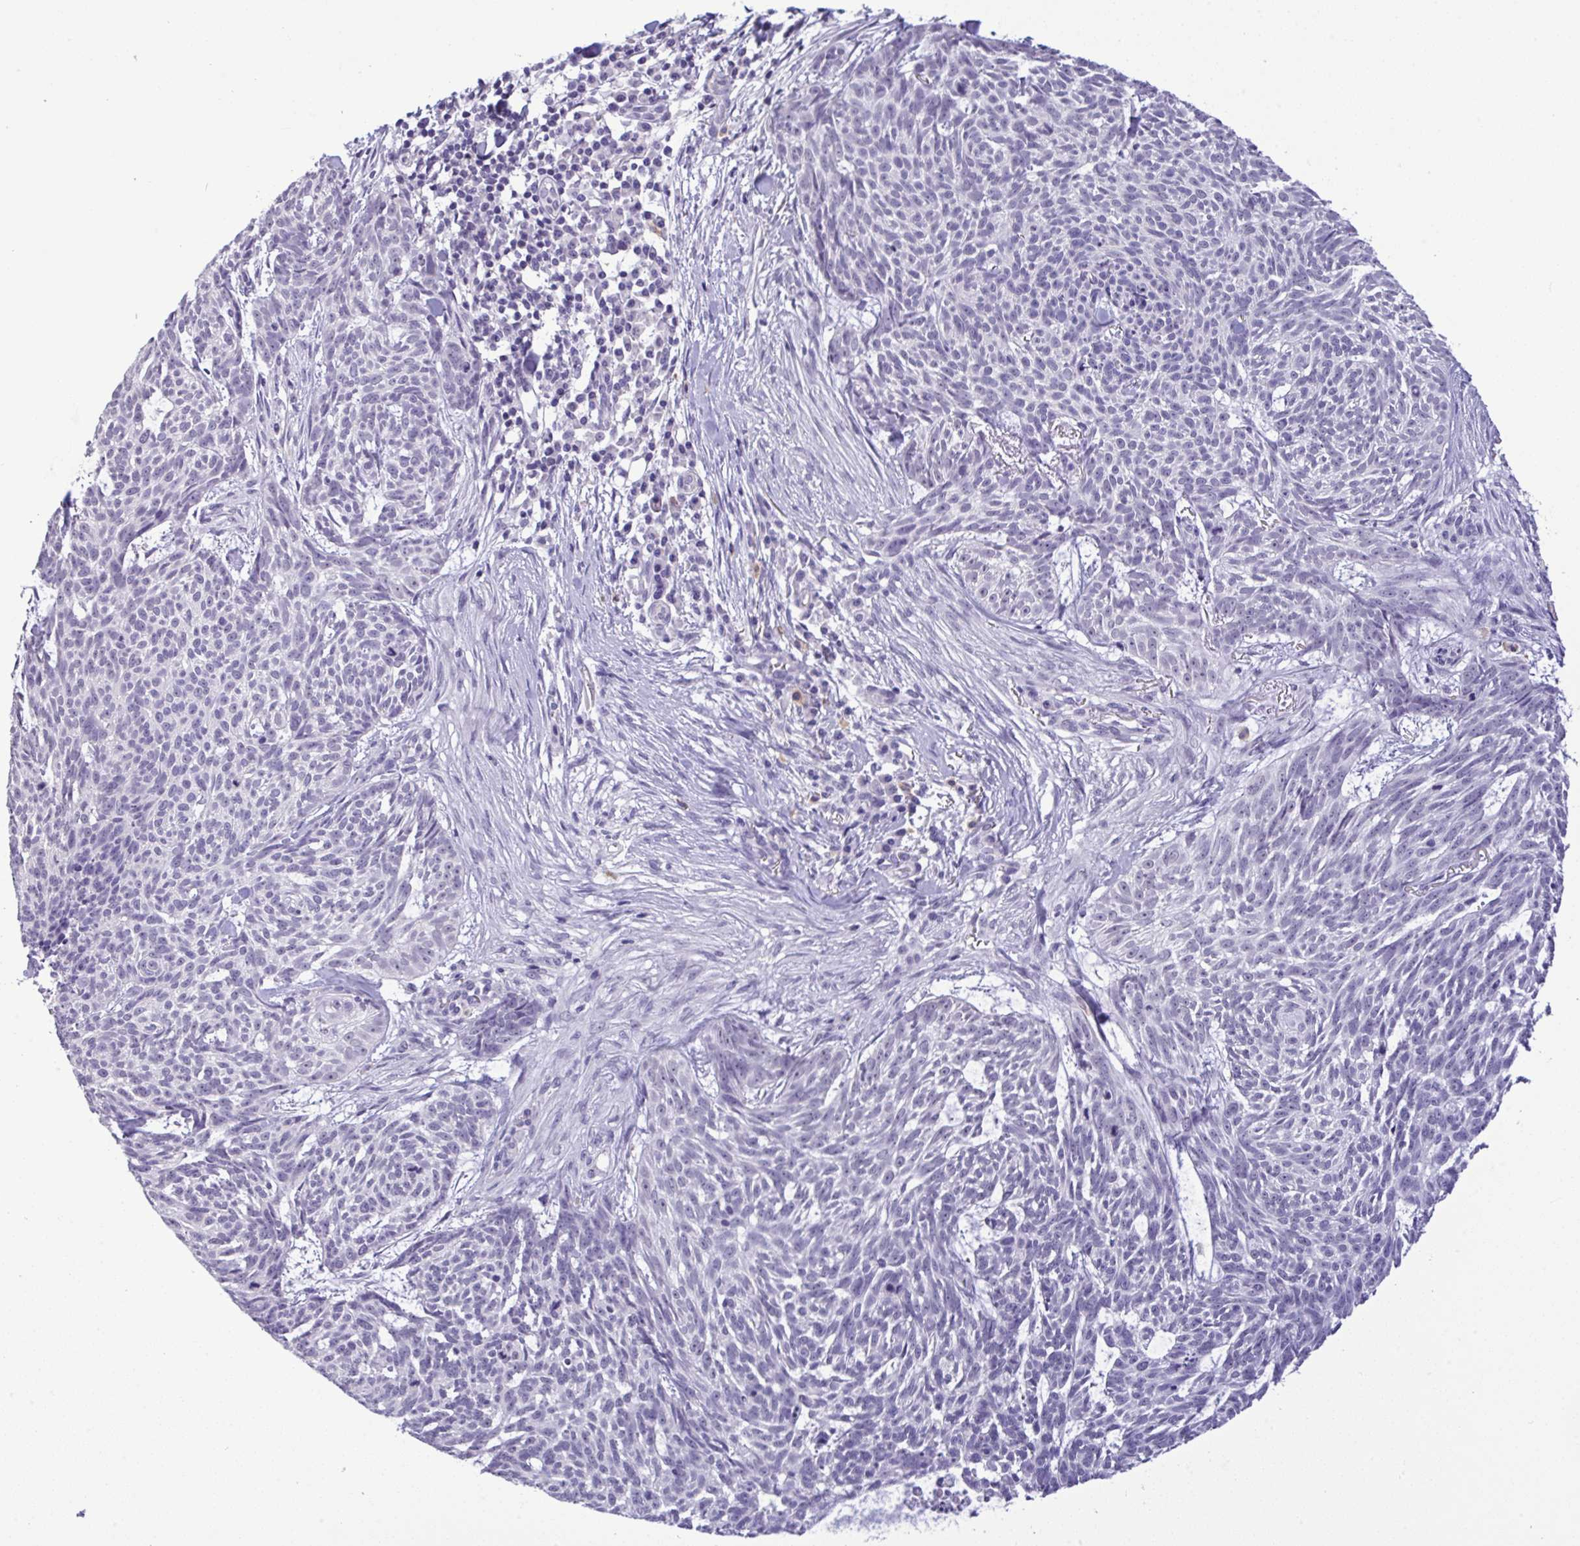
{"staining": {"intensity": "negative", "quantity": "none", "location": "none"}, "tissue": "skin cancer", "cell_type": "Tumor cells", "image_type": "cancer", "snomed": [{"axis": "morphology", "description": "Basal cell carcinoma"}, {"axis": "topography", "description": "Skin"}], "caption": "This is an immunohistochemistry histopathology image of human skin cancer. There is no positivity in tumor cells.", "gene": "YBX2", "patient": {"sex": "female", "age": 93}}